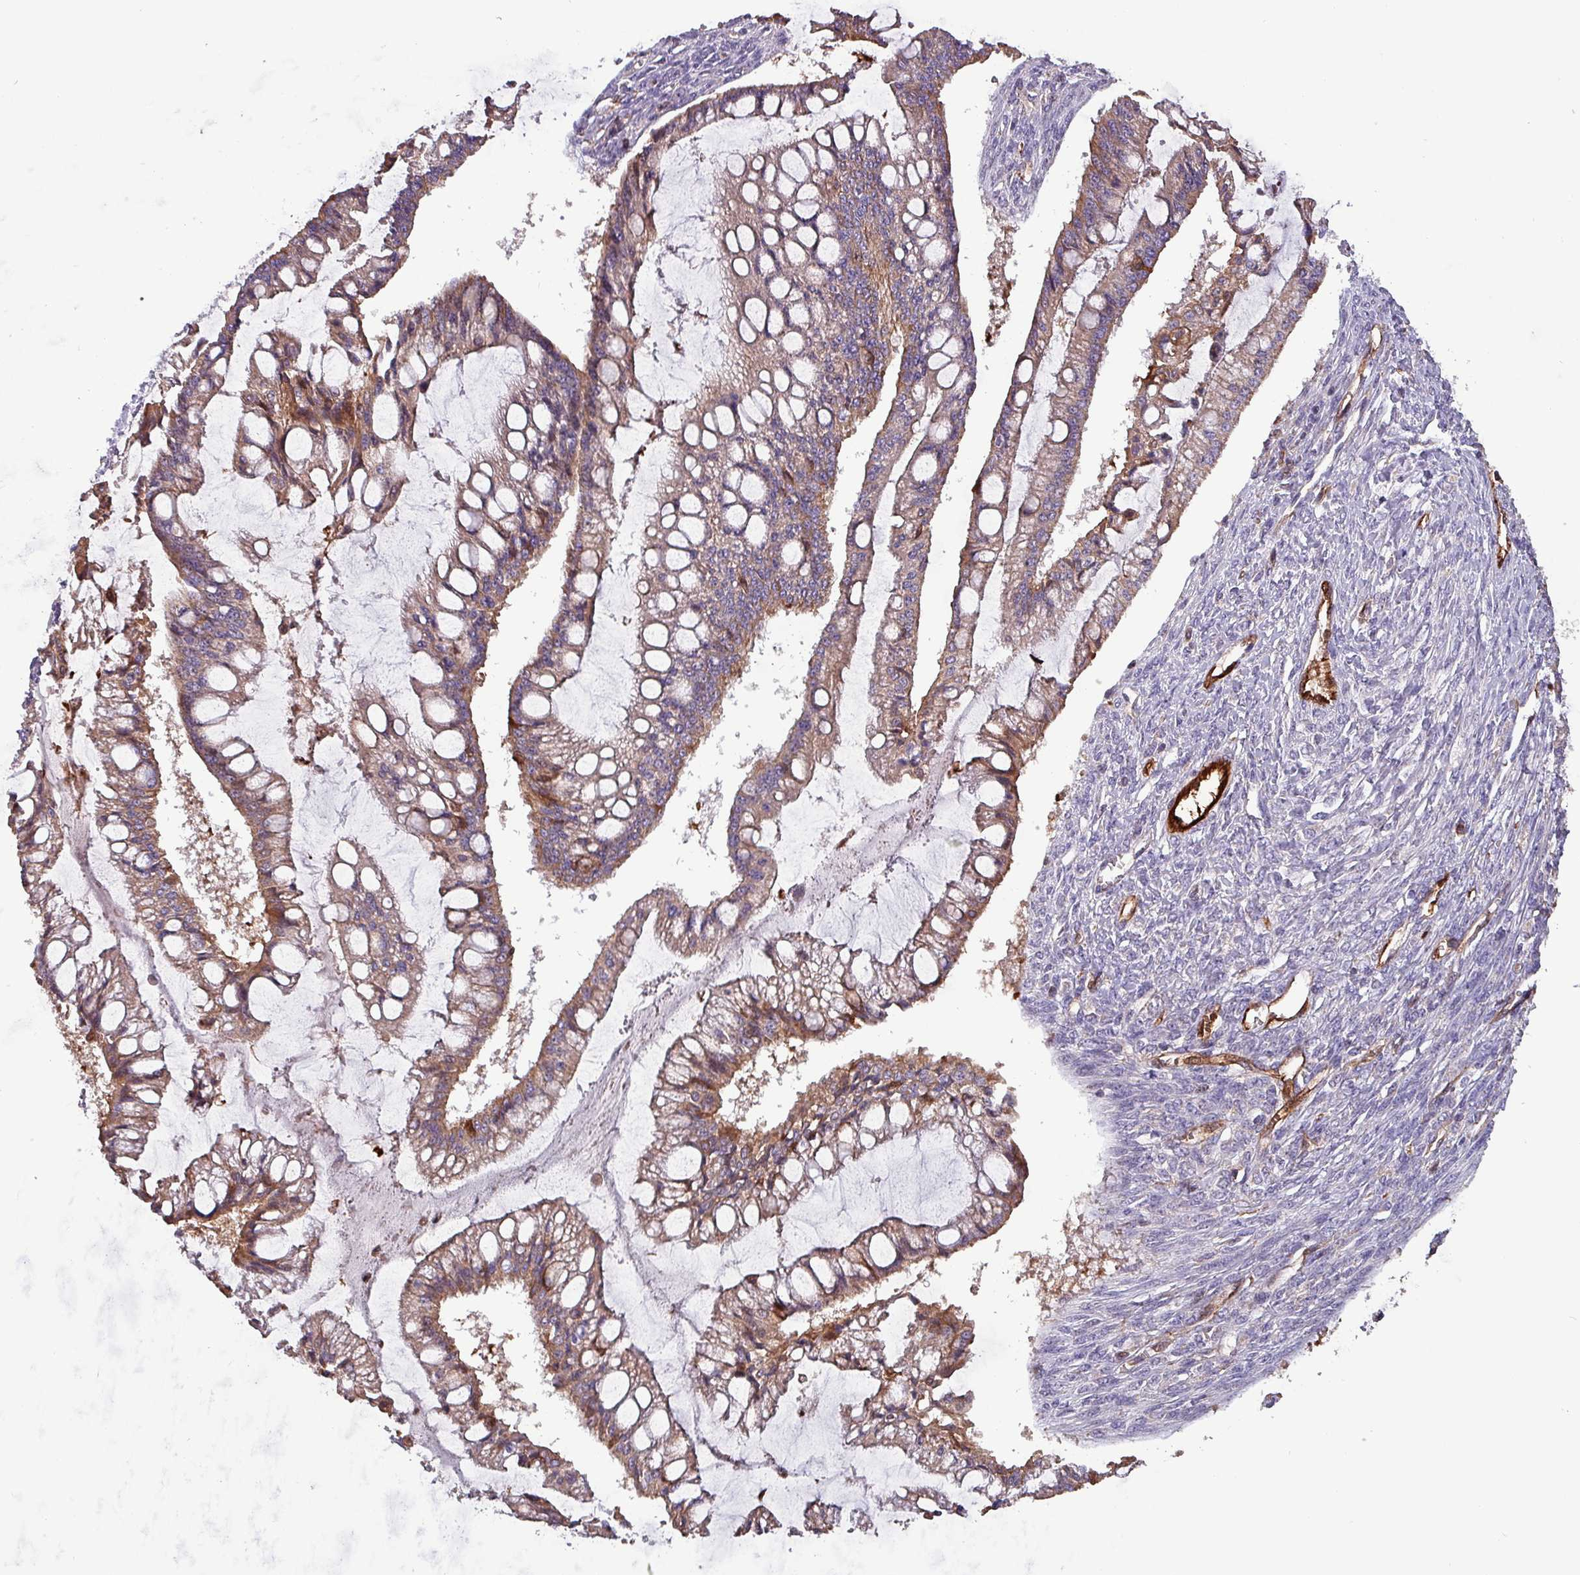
{"staining": {"intensity": "moderate", "quantity": "25%-75%", "location": "cytoplasmic/membranous"}, "tissue": "ovarian cancer", "cell_type": "Tumor cells", "image_type": "cancer", "snomed": [{"axis": "morphology", "description": "Cystadenocarcinoma, mucinous, NOS"}, {"axis": "topography", "description": "Ovary"}], "caption": "DAB (3,3'-diaminobenzidine) immunohistochemical staining of ovarian mucinous cystadenocarcinoma exhibits moderate cytoplasmic/membranous protein staining in about 25%-75% of tumor cells.", "gene": "SCIN", "patient": {"sex": "female", "age": 73}}